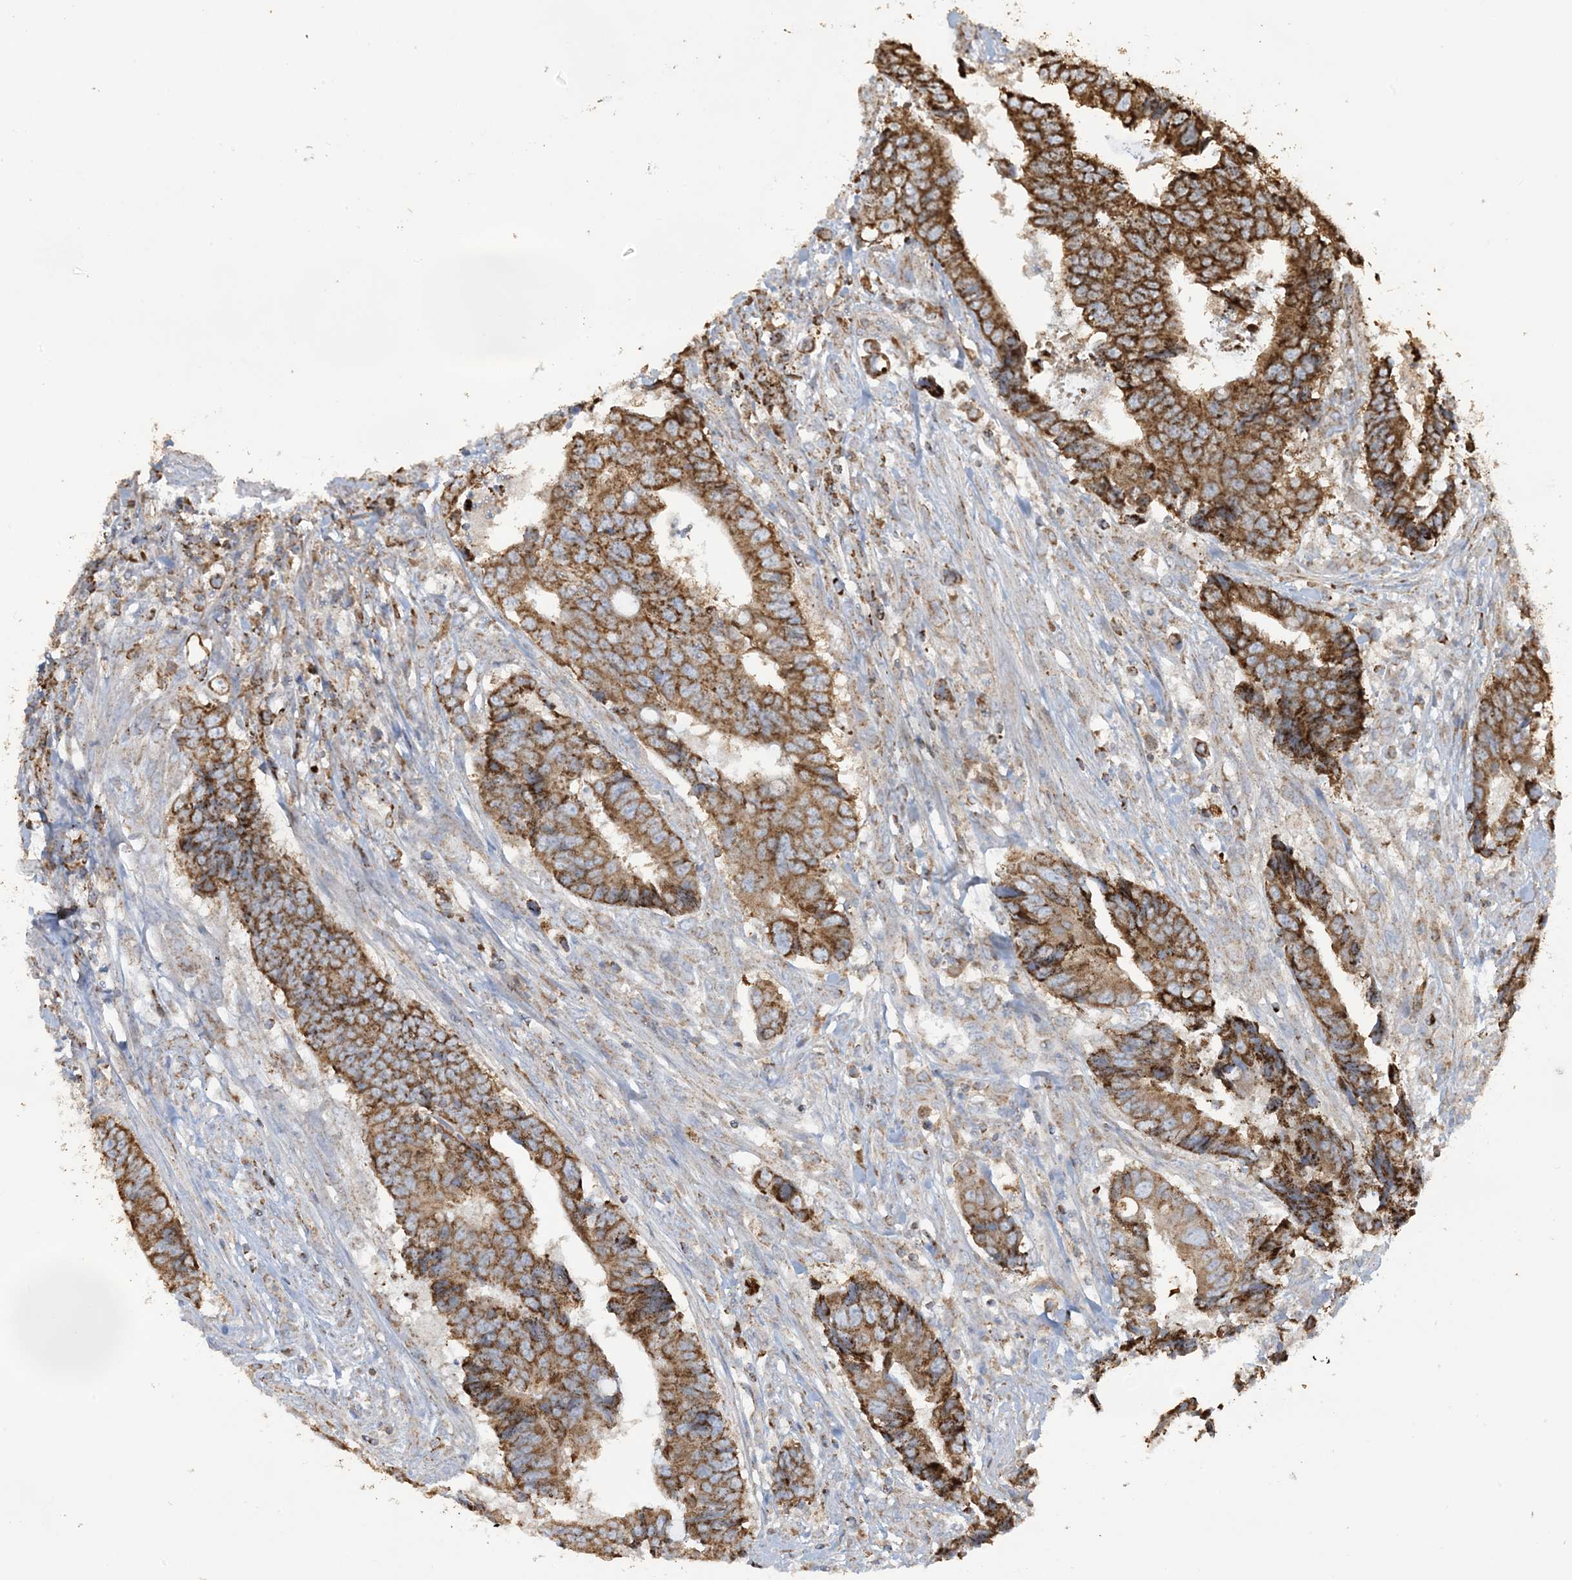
{"staining": {"intensity": "strong", "quantity": ">75%", "location": "cytoplasmic/membranous"}, "tissue": "colorectal cancer", "cell_type": "Tumor cells", "image_type": "cancer", "snomed": [{"axis": "morphology", "description": "Adenocarcinoma, NOS"}, {"axis": "topography", "description": "Rectum"}], "caption": "Immunohistochemical staining of colorectal adenocarcinoma exhibits high levels of strong cytoplasmic/membranous protein positivity in approximately >75% of tumor cells.", "gene": "AGA", "patient": {"sex": "male", "age": 84}}